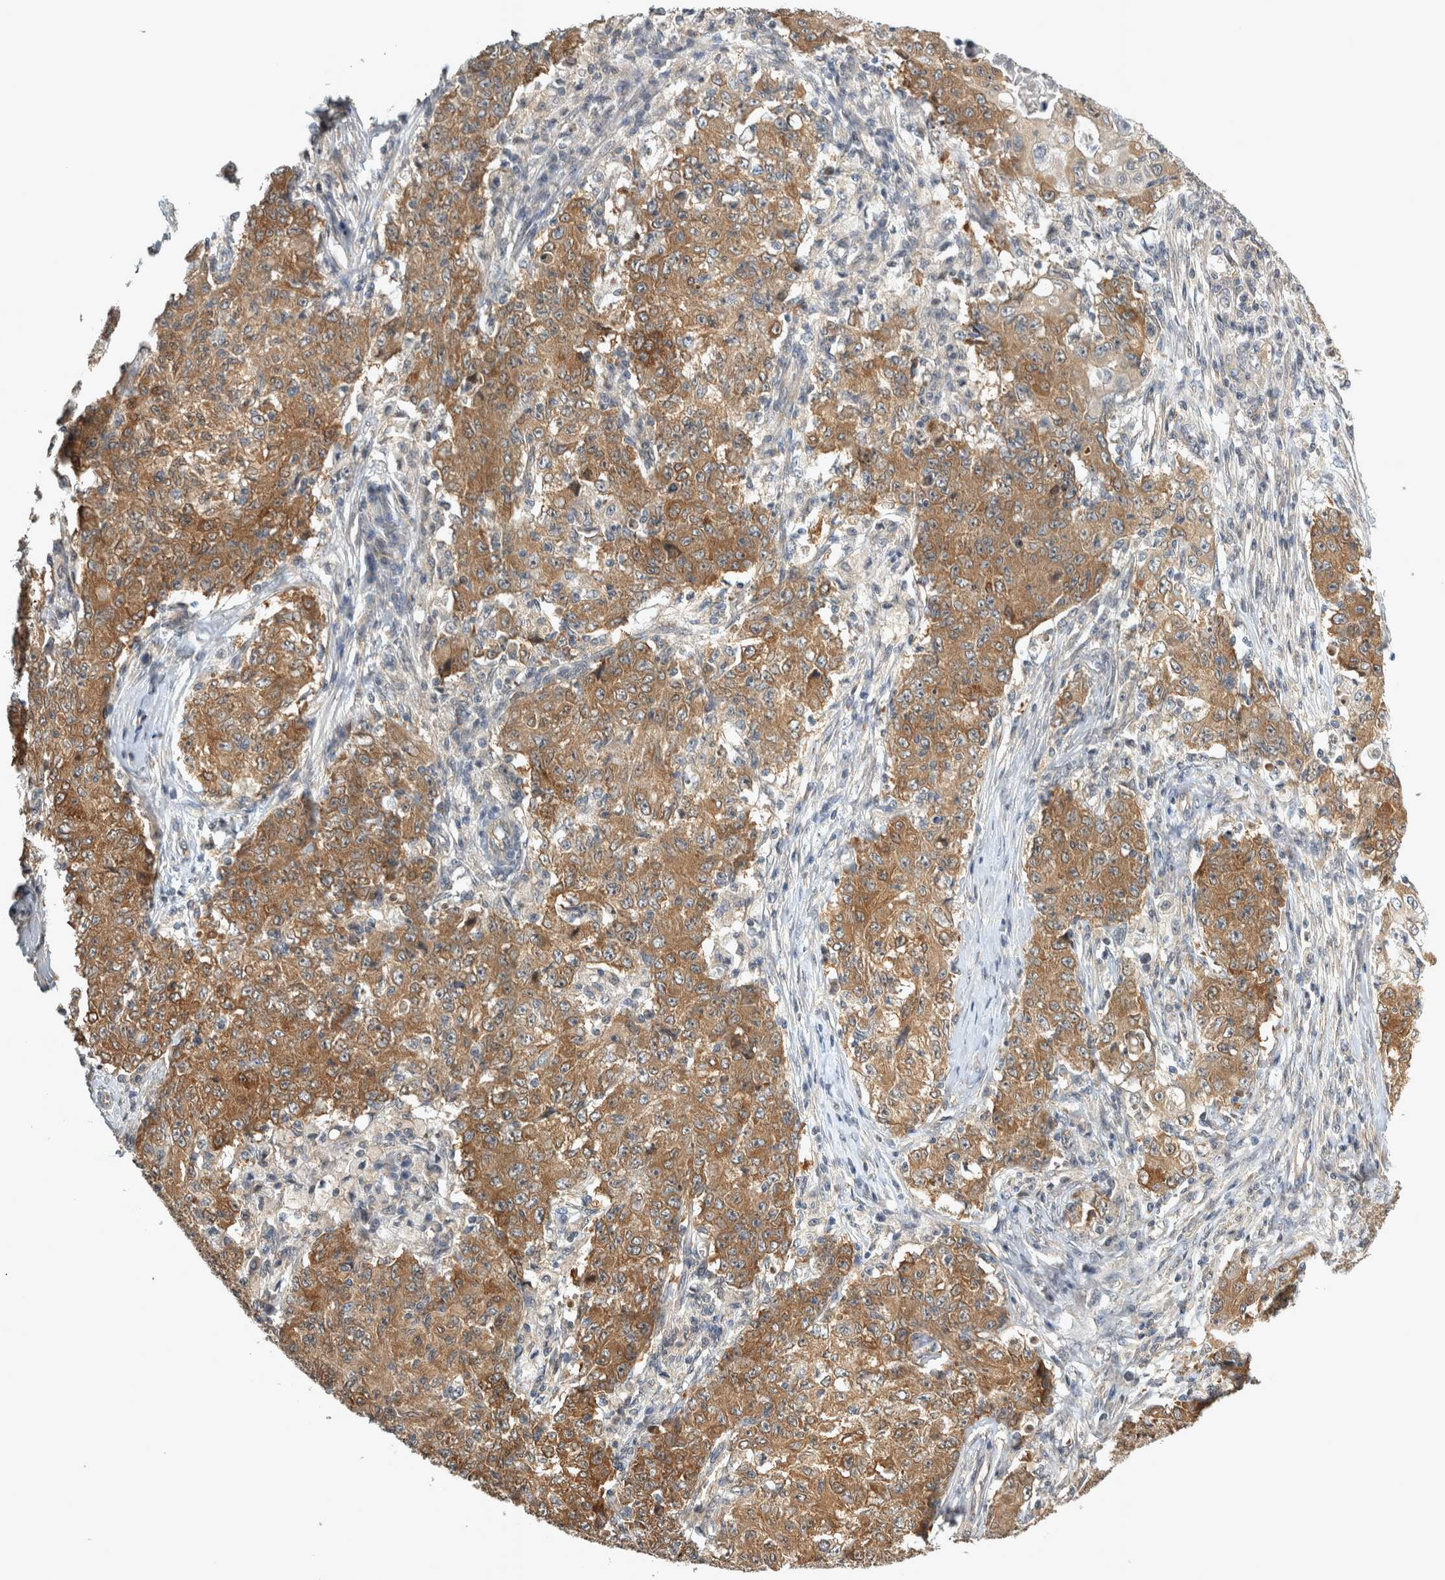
{"staining": {"intensity": "moderate", "quantity": ">75%", "location": "cytoplasmic/membranous"}, "tissue": "ovarian cancer", "cell_type": "Tumor cells", "image_type": "cancer", "snomed": [{"axis": "morphology", "description": "Carcinoma, endometroid"}, {"axis": "topography", "description": "Ovary"}], "caption": "IHC photomicrograph of human endometroid carcinoma (ovarian) stained for a protein (brown), which displays medium levels of moderate cytoplasmic/membranous staining in approximately >75% of tumor cells.", "gene": "TRMT61B", "patient": {"sex": "female", "age": 42}}